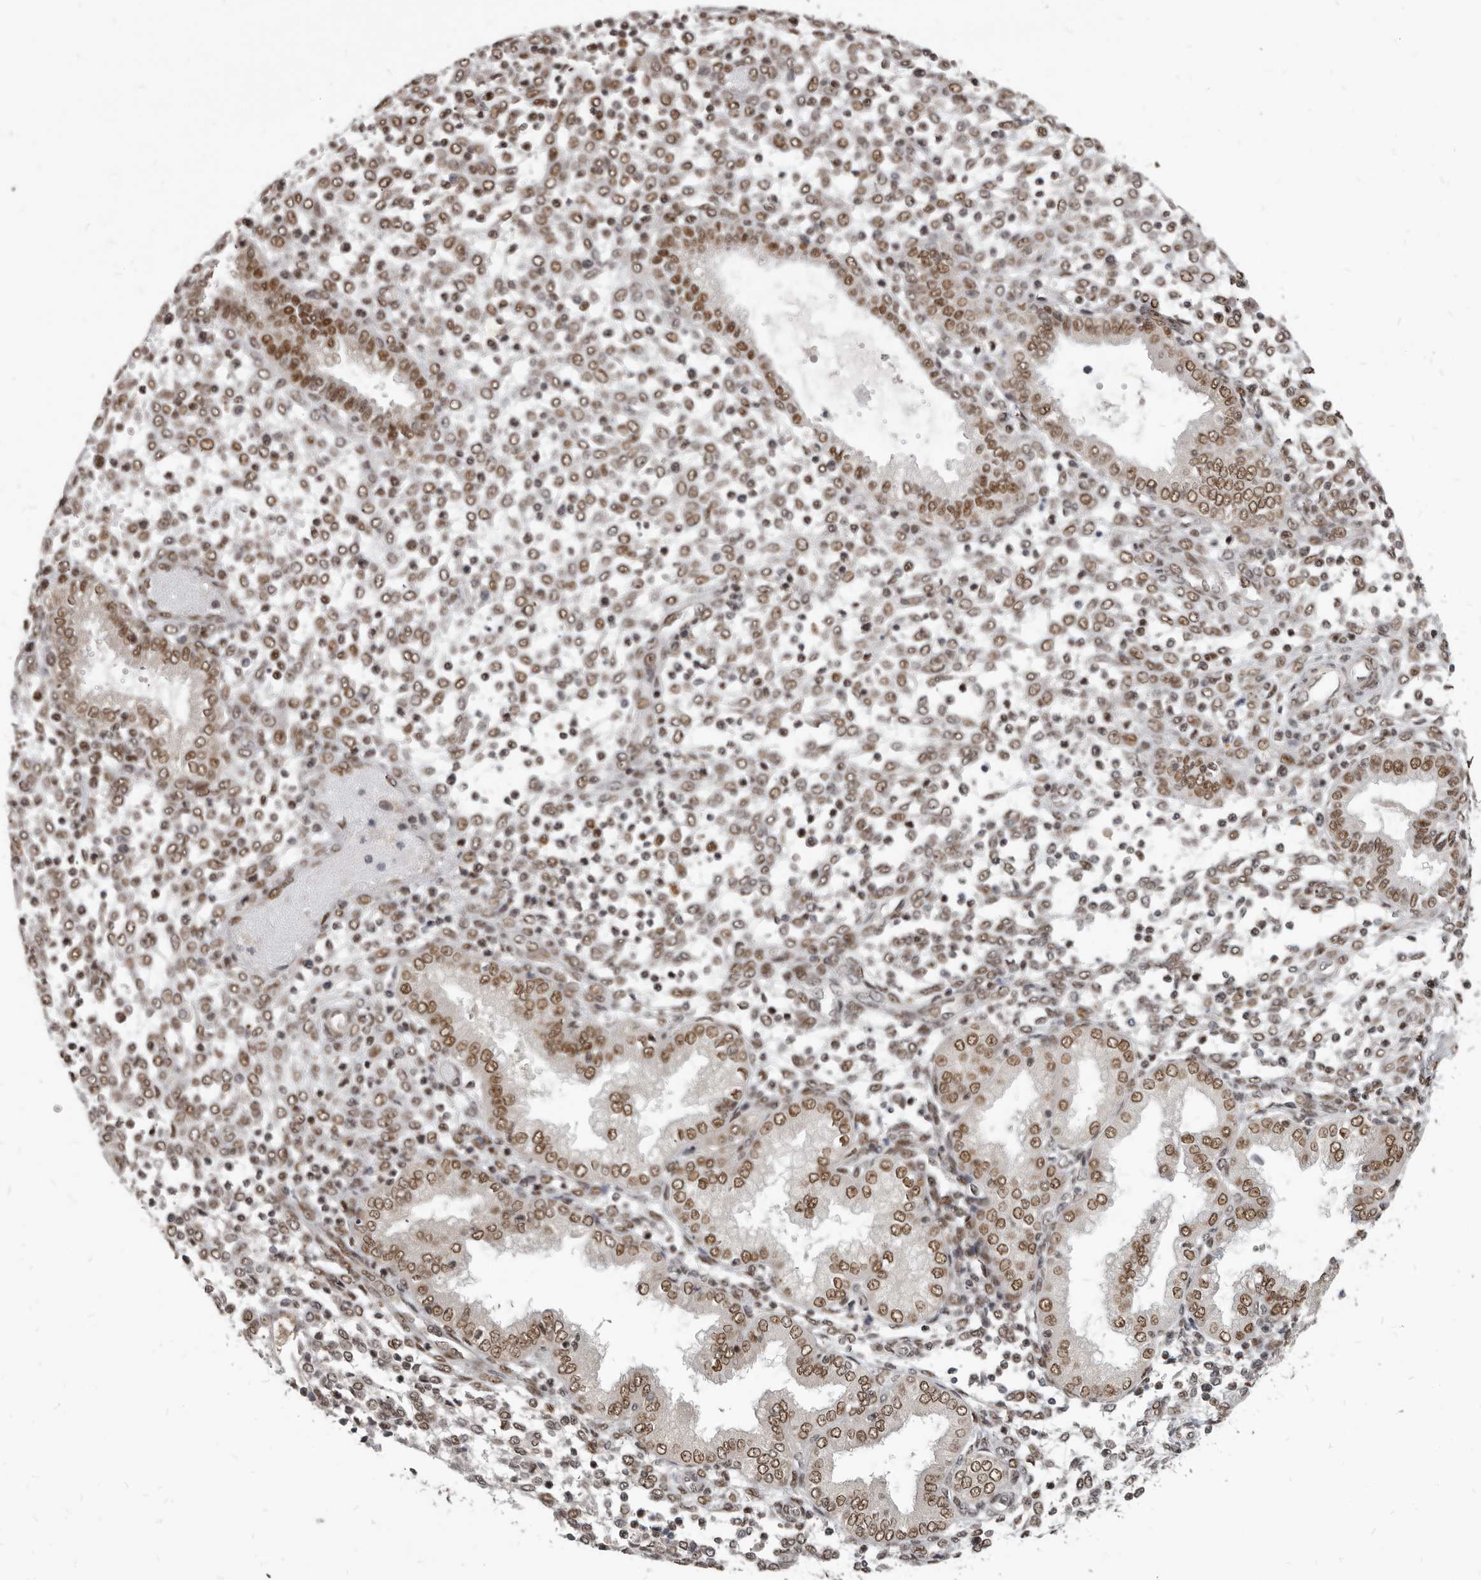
{"staining": {"intensity": "moderate", "quantity": "25%-75%", "location": "nuclear"}, "tissue": "endometrium", "cell_type": "Cells in endometrial stroma", "image_type": "normal", "snomed": [{"axis": "morphology", "description": "Normal tissue, NOS"}, {"axis": "topography", "description": "Endometrium"}], "caption": "Brown immunohistochemical staining in benign human endometrium shows moderate nuclear positivity in about 25%-75% of cells in endometrial stroma. The protein of interest is shown in brown color, while the nuclei are stained blue.", "gene": "ATF5", "patient": {"sex": "female", "age": 53}}